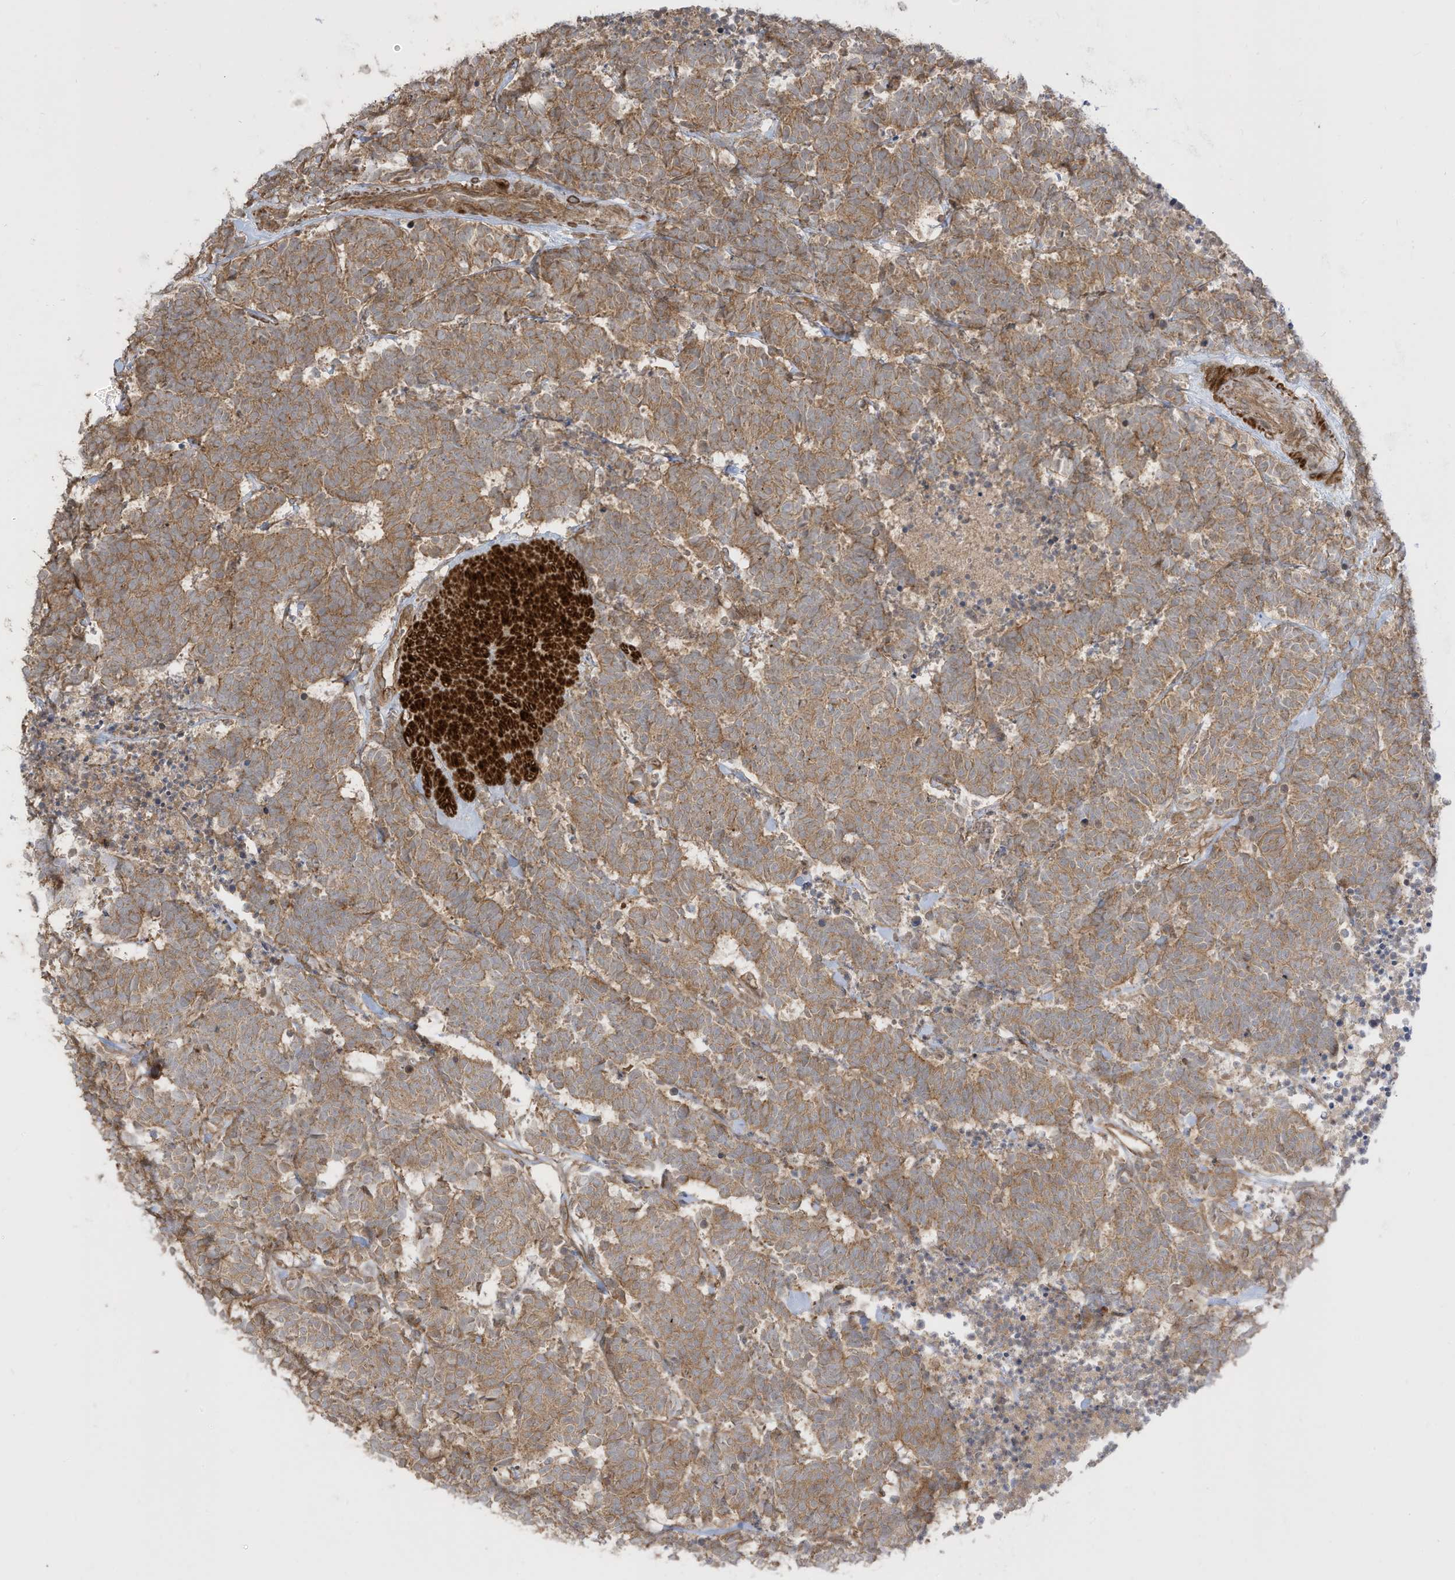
{"staining": {"intensity": "moderate", "quantity": ">75%", "location": "cytoplasmic/membranous"}, "tissue": "carcinoid", "cell_type": "Tumor cells", "image_type": "cancer", "snomed": [{"axis": "morphology", "description": "Carcinoma, NOS"}, {"axis": "morphology", "description": "Carcinoid, malignant, NOS"}, {"axis": "topography", "description": "Urinary bladder"}], "caption": "Immunohistochemical staining of carcinoid reveals medium levels of moderate cytoplasmic/membranous positivity in about >75% of tumor cells.", "gene": "ENTR1", "patient": {"sex": "male", "age": 57}}